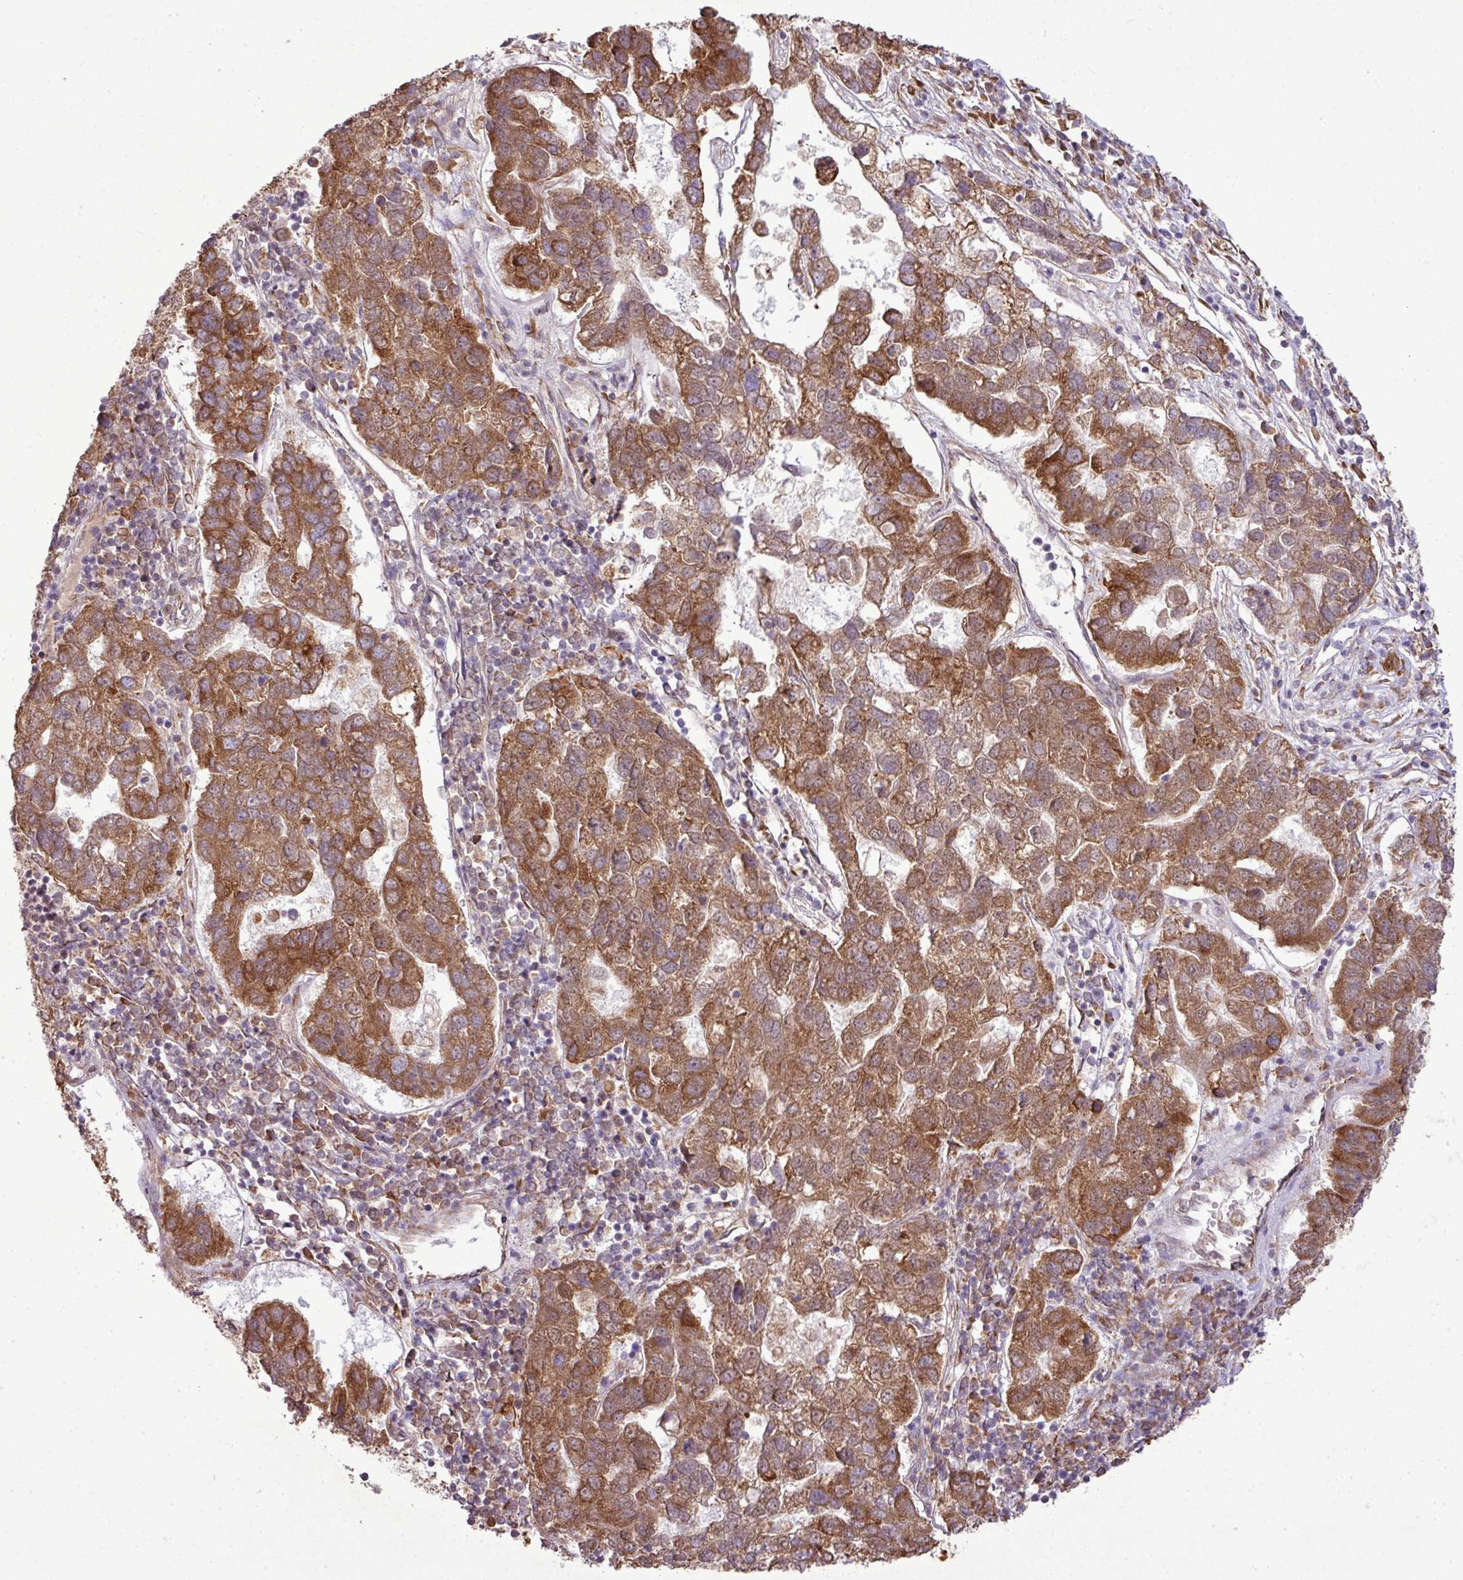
{"staining": {"intensity": "strong", "quantity": ">75%", "location": "cytoplasmic/membranous"}, "tissue": "pancreatic cancer", "cell_type": "Tumor cells", "image_type": "cancer", "snomed": [{"axis": "morphology", "description": "Adenocarcinoma, NOS"}, {"axis": "topography", "description": "Pancreas"}], "caption": "An immunohistochemistry photomicrograph of tumor tissue is shown. Protein staining in brown highlights strong cytoplasmic/membranous positivity in pancreatic cancer within tumor cells.", "gene": "DNAAF4", "patient": {"sex": "female", "age": 61}}